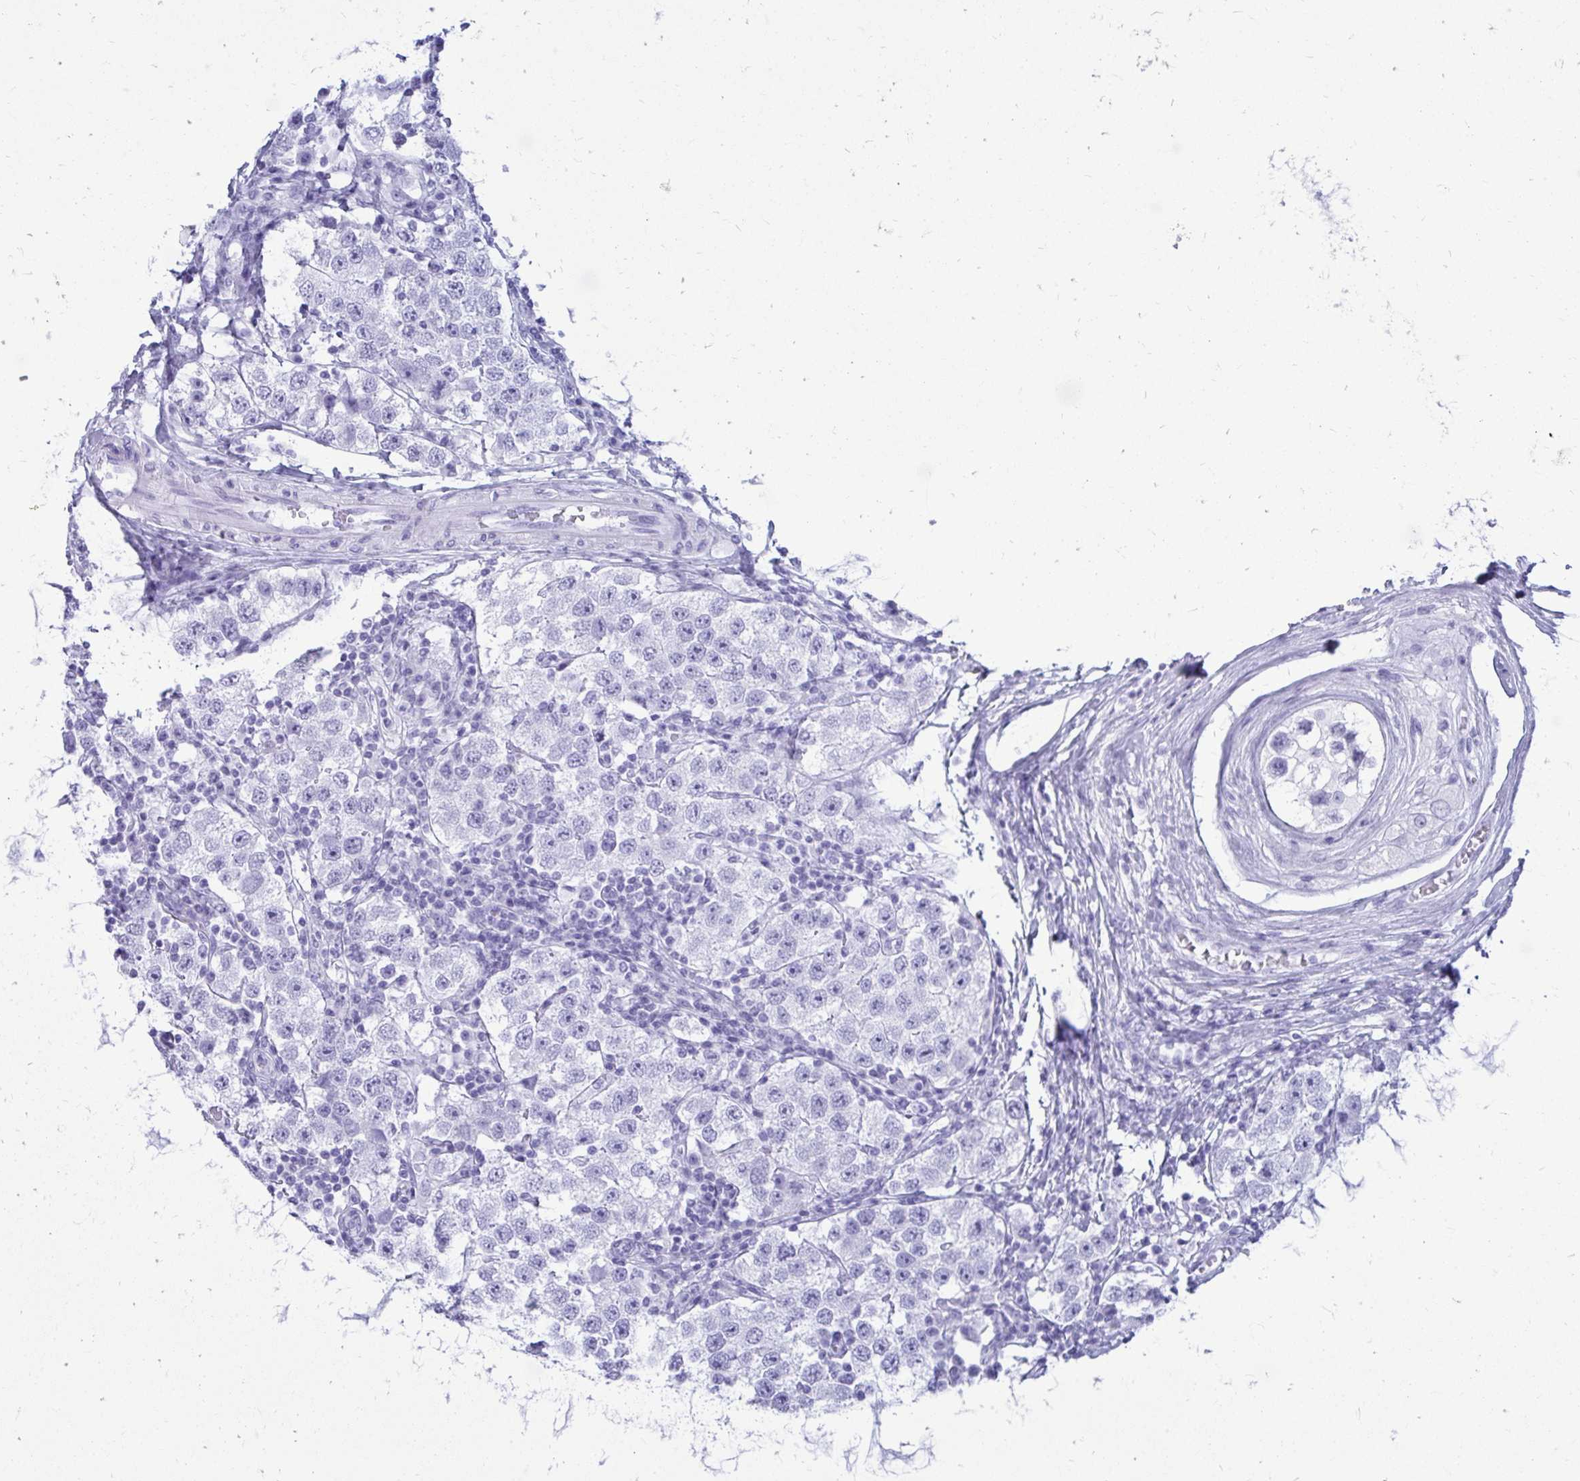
{"staining": {"intensity": "negative", "quantity": "none", "location": "none"}, "tissue": "testis cancer", "cell_type": "Tumor cells", "image_type": "cancer", "snomed": [{"axis": "morphology", "description": "Seminoma, NOS"}, {"axis": "topography", "description": "Testis"}], "caption": "There is no significant staining in tumor cells of testis cancer.", "gene": "OR10R2", "patient": {"sex": "male", "age": 34}}